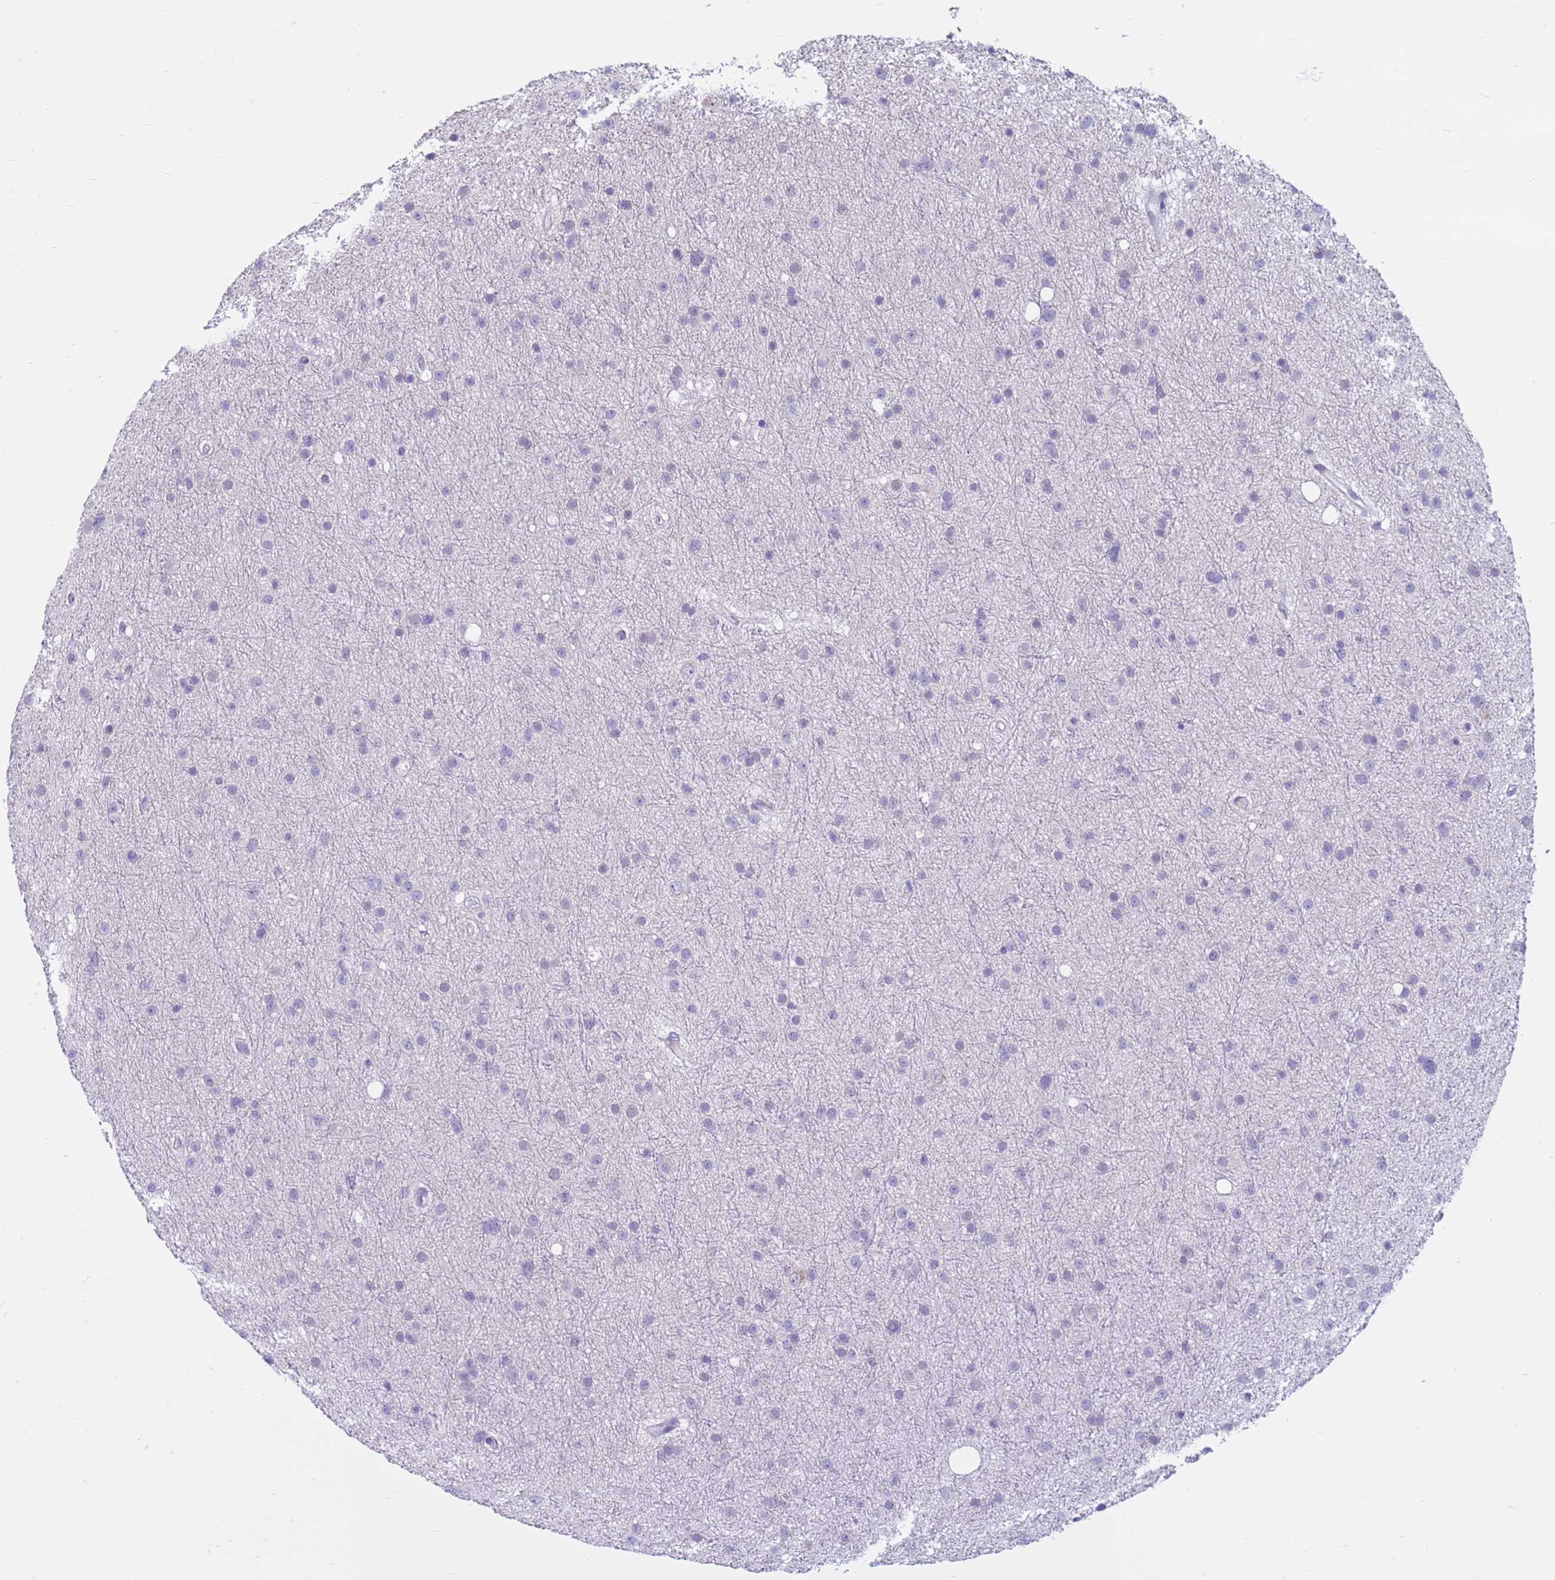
{"staining": {"intensity": "negative", "quantity": "none", "location": "none"}, "tissue": "glioma", "cell_type": "Tumor cells", "image_type": "cancer", "snomed": [{"axis": "morphology", "description": "Glioma, malignant, Low grade"}, {"axis": "topography", "description": "Cerebral cortex"}], "caption": "IHC image of neoplastic tissue: glioma stained with DAB (3,3'-diaminobenzidine) demonstrates no significant protein staining in tumor cells.", "gene": "CDK2AP2", "patient": {"sex": "female", "age": 39}}